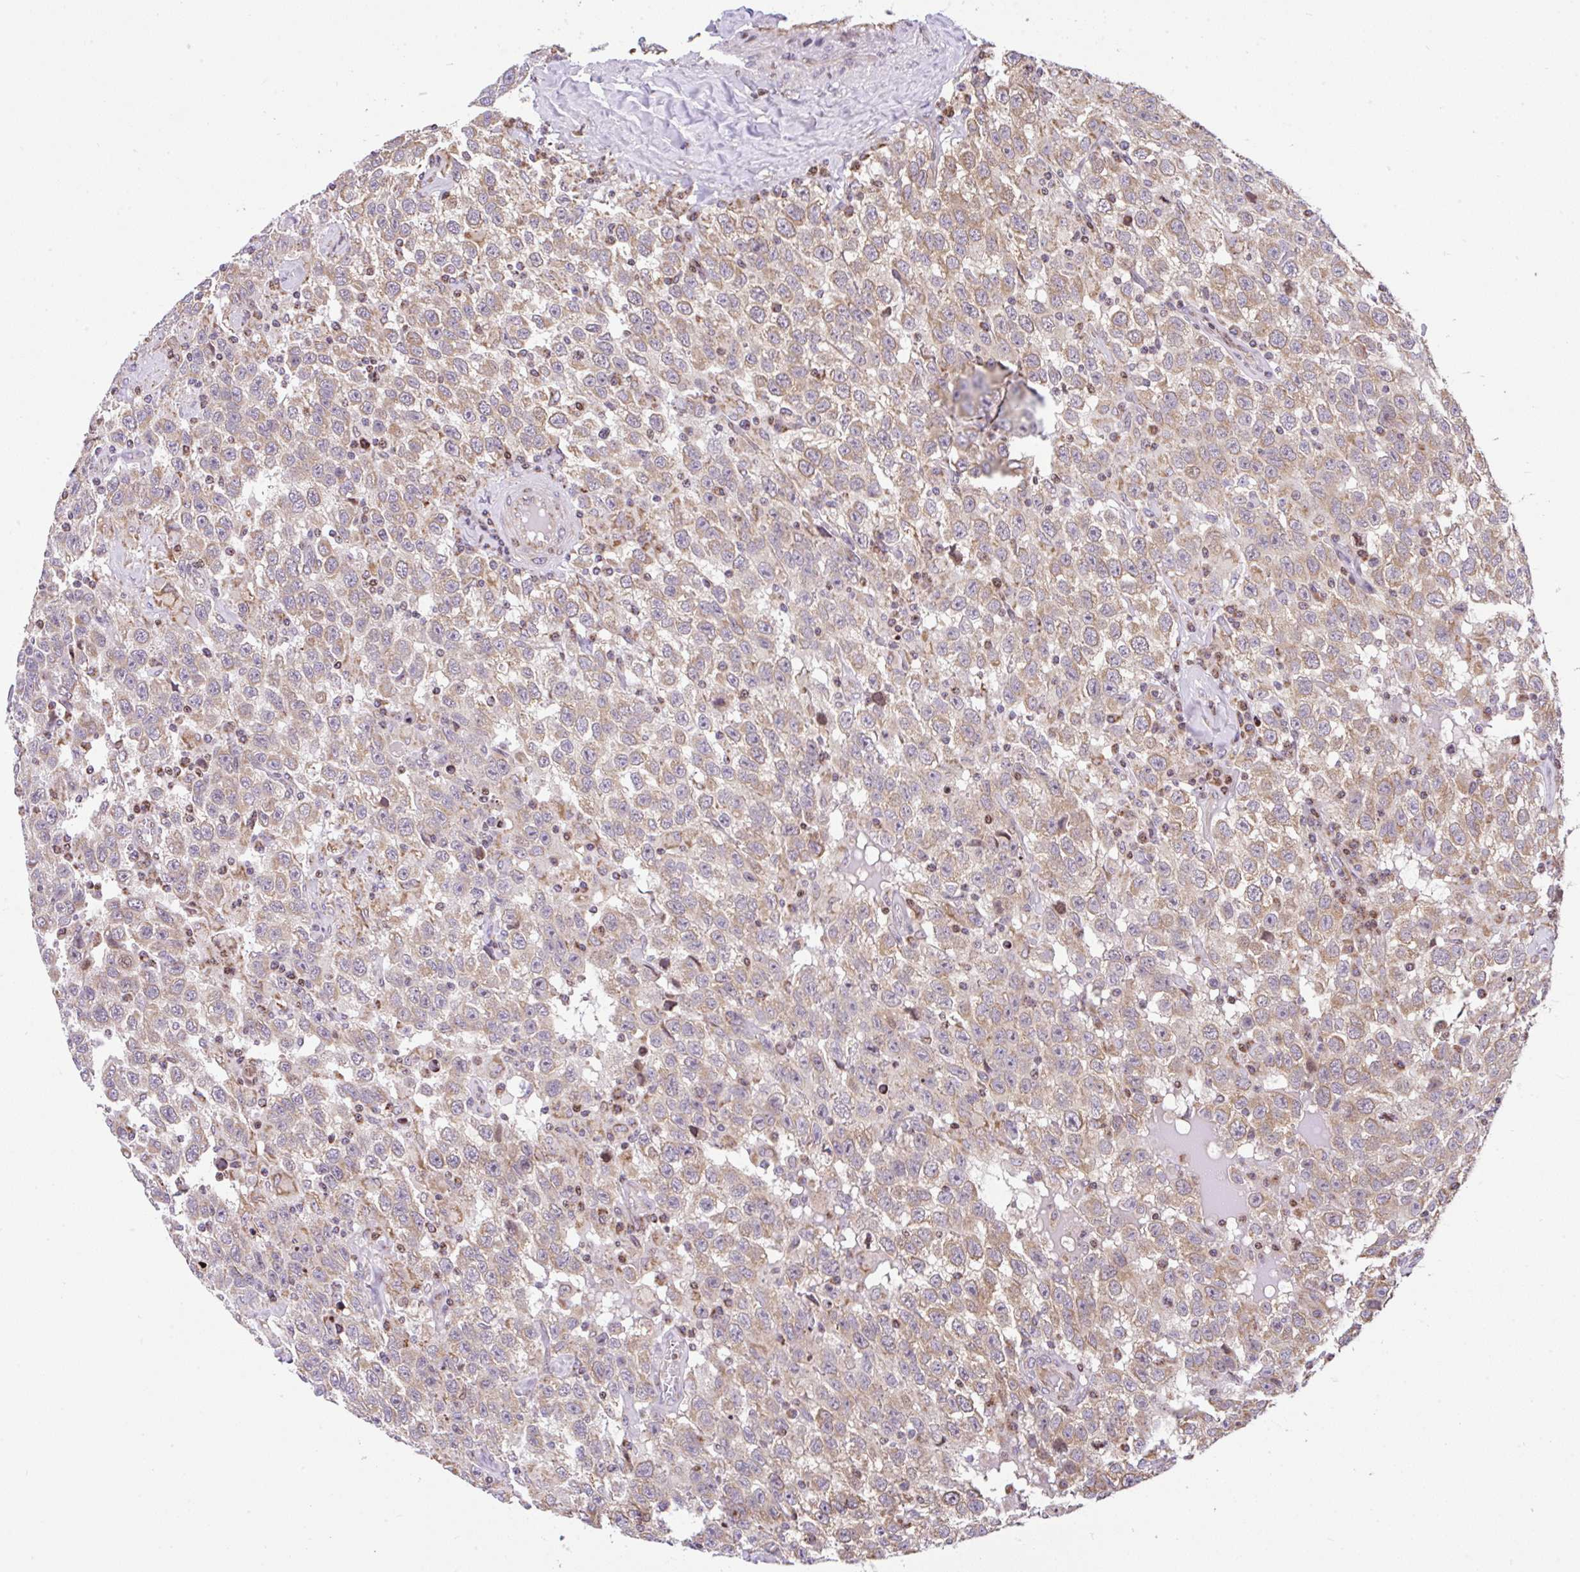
{"staining": {"intensity": "moderate", "quantity": ">75%", "location": "cytoplasmic/membranous"}, "tissue": "testis cancer", "cell_type": "Tumor cells", "image_type": "cancer", "snomed": [{"axis": "morphology", "description": "Seminoma, NOS"}, {"axis": "topography", "description": "Testis"}], "caption": "A brown stain highlights moderate cytoplasmic/membranous positivity of a protein in testis cancer tumor cells. (DAB (3,3'-diaminobenzidine) = brown stain, brightfield microscopy at high magnification).", "gene": "FIGNL1", "patient": {"sex": "male", "age": 41}}